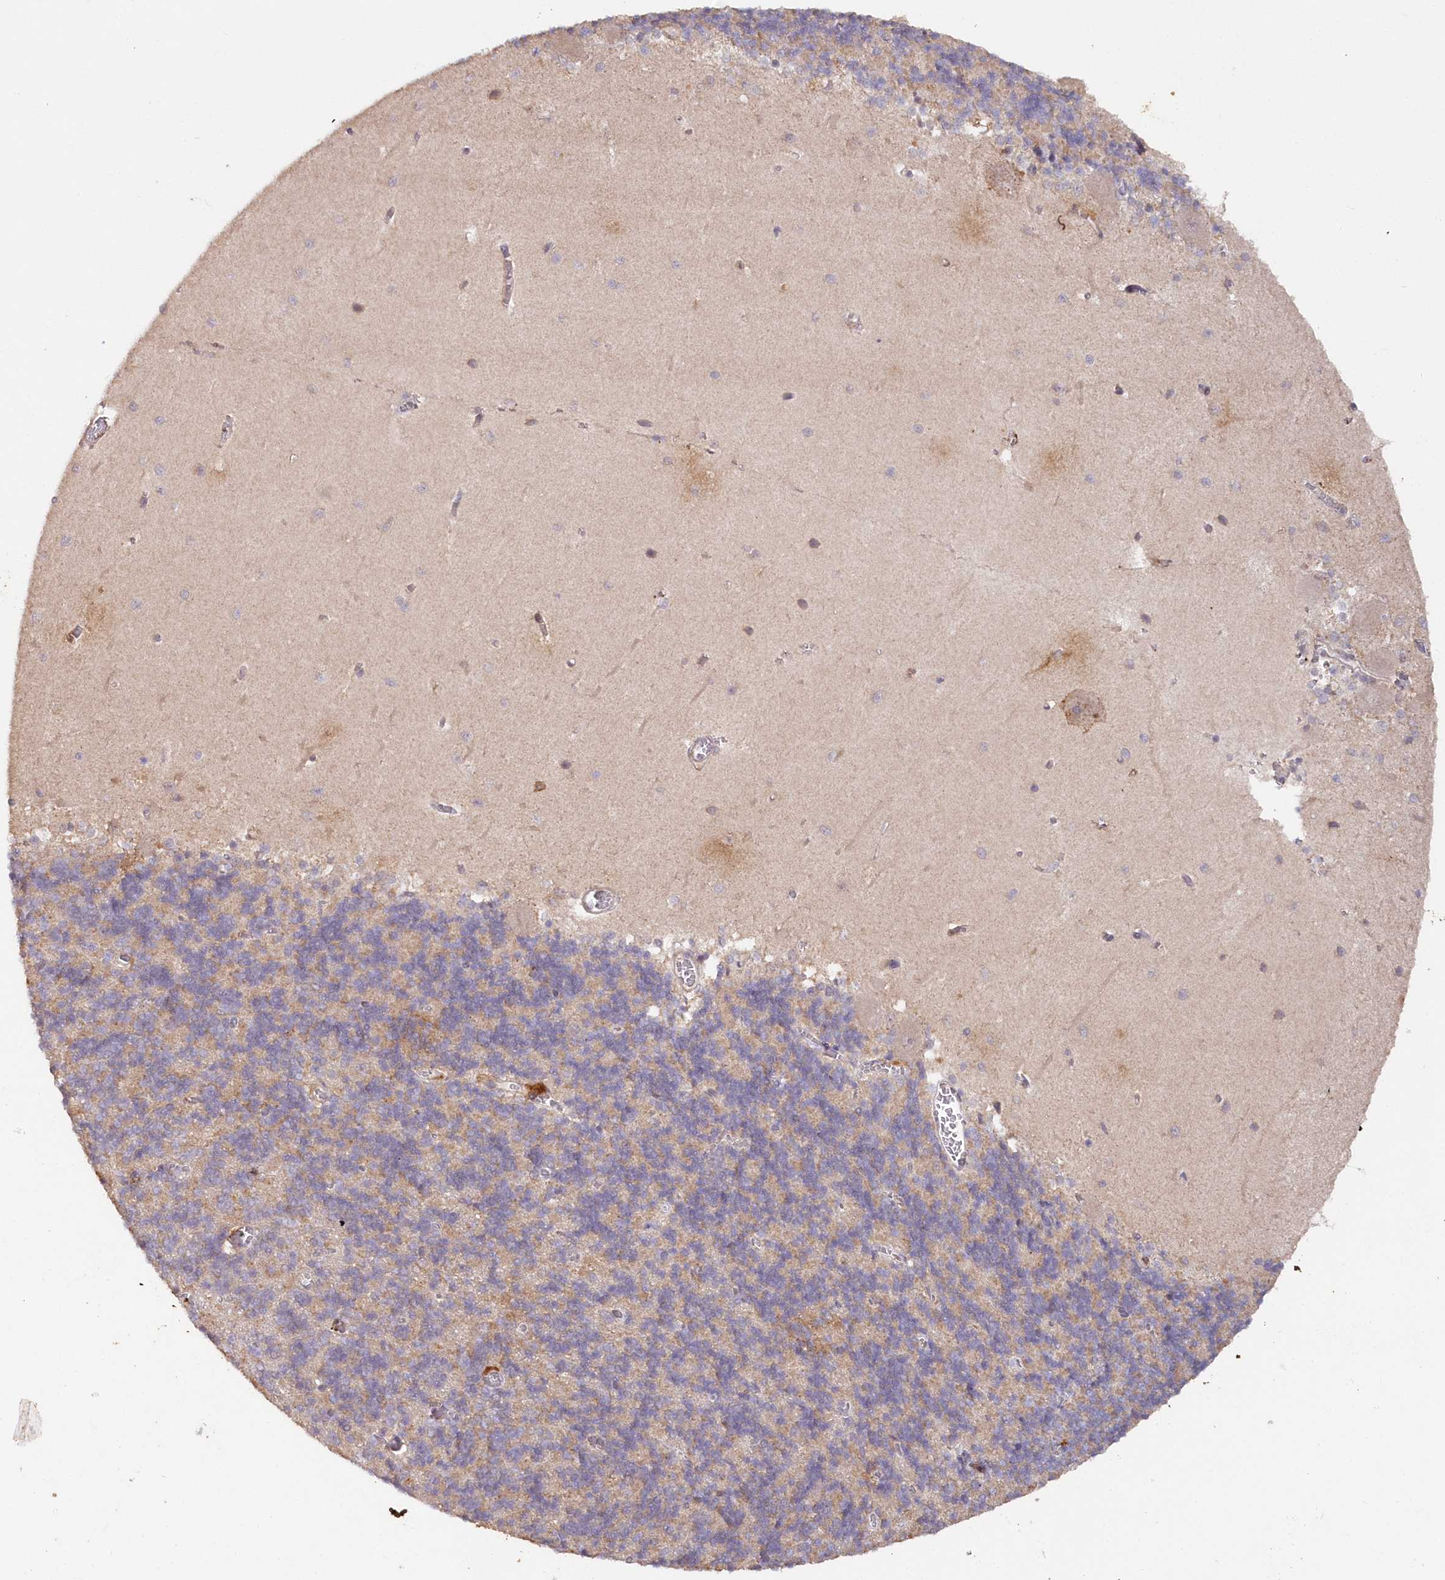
{"staining": {"intensity": "weak", "quantity": "25%-75%", "location": "cytoplasmic/membranous"}, "tissue": "cerebellum", "cell_type": "Cells in granular layer", "image_type": "normal", "snomed": [{"axis": "morphology", "description": "Normal tissue, NOS"}, {"axis": "topography", "description": "Cerebellum"}], "caption": "Immunohistochemistry (IHC) photomicrograph of unremarkable human cerebellum stained for a protein (brown), which reveals low levels of weak cytoplasmic/membranous staining in approximately 25%-75% of cells in granular layer.", "gene": "SNED1", "patient": {"sex": "male", "age": 37}}